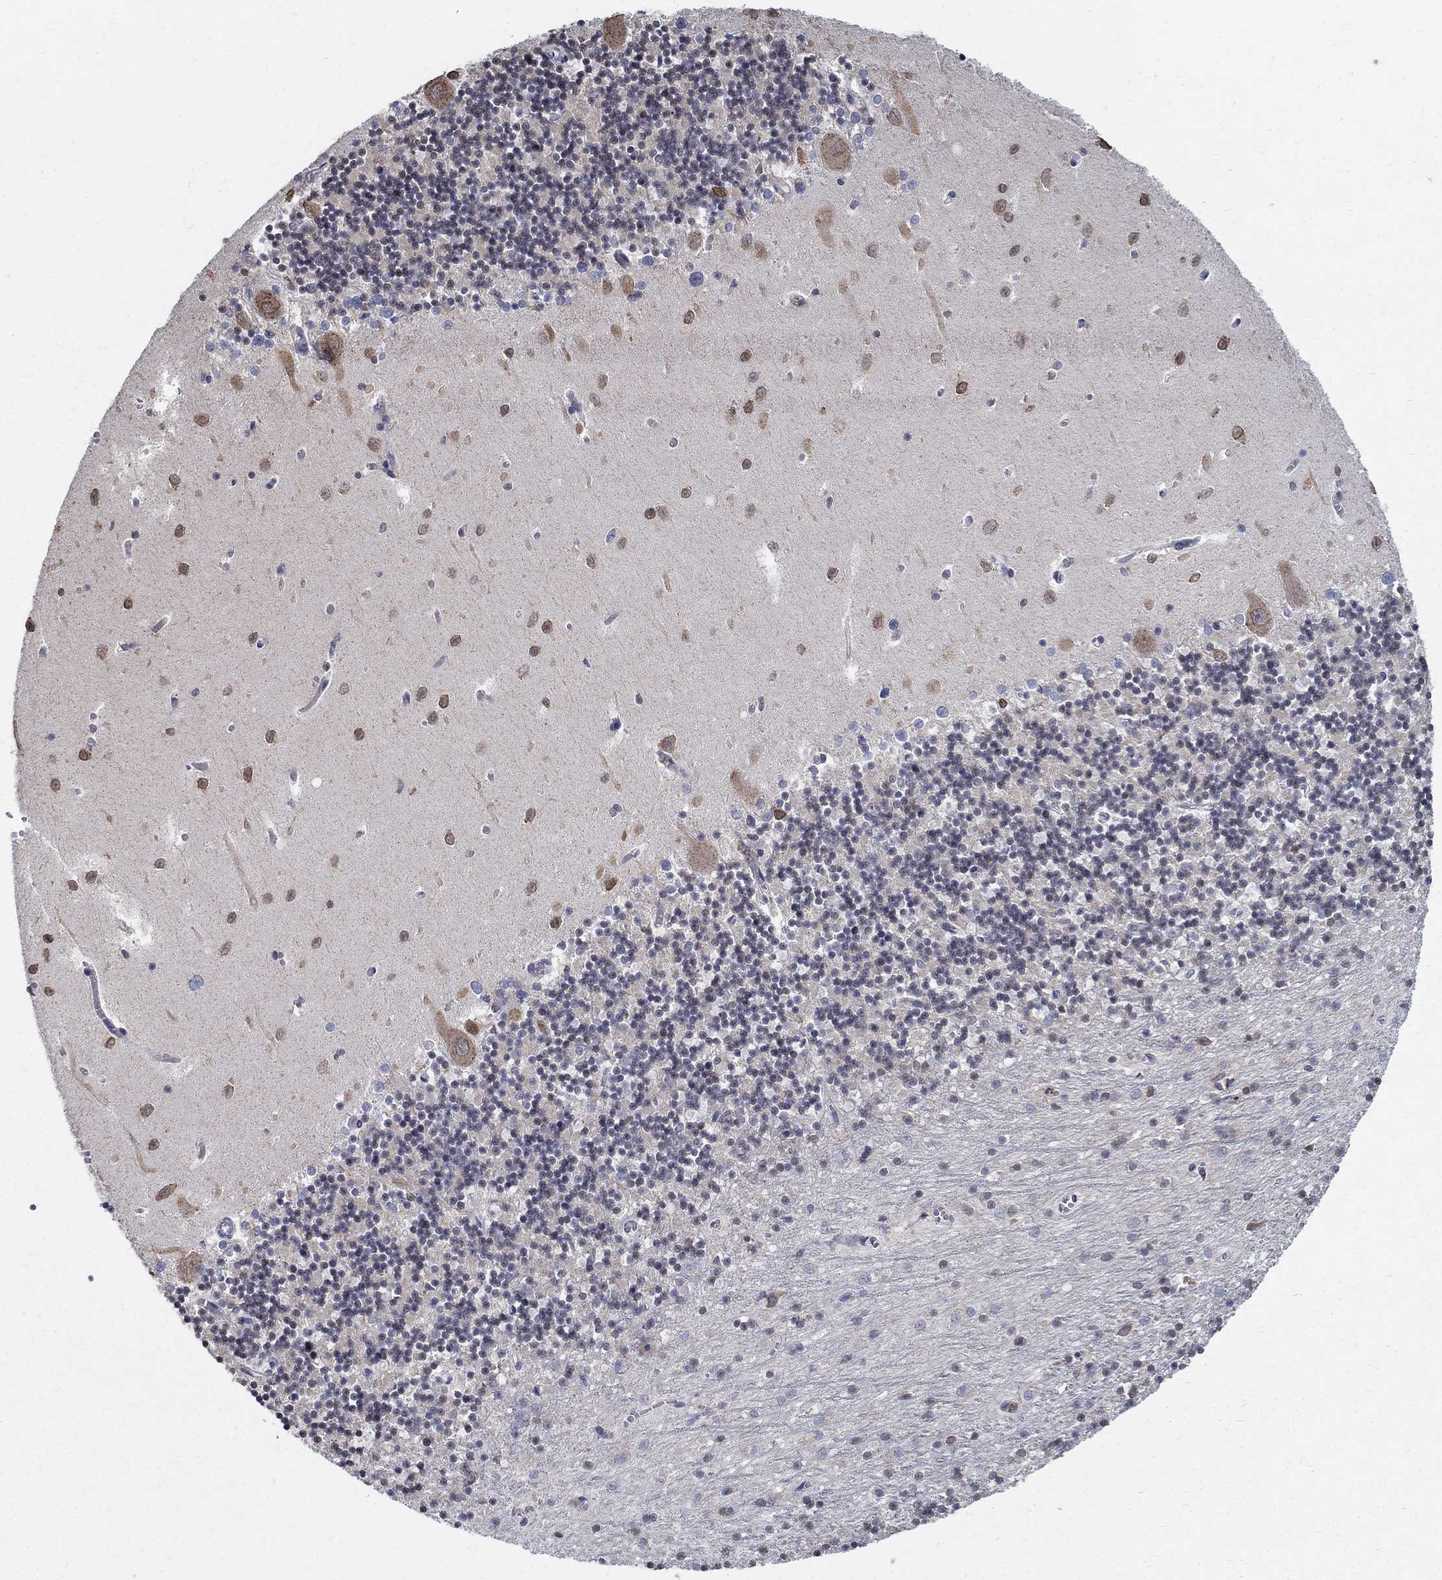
{"staining": {"intensity": "negative", "quantity": "none", "location": "none"}, "tissue": "cerebellum", "cell_type": "Cells in granular layer", "image_type": "normal", "snomed": [{"axis": "morphology", "description": "Normal tissue, NOS"}, {"axis": "topography", "description": "Cerebellum"}], "caption": "Photomicrograph shows no significant protein staining in cells in granular layer of benign cerebellum. (DAB (3,3'-diaminobenzidine) immunohistochemistry, high magnification).", "gene": "AGAP2", "patient": {"sex": "female", "age": 64}}